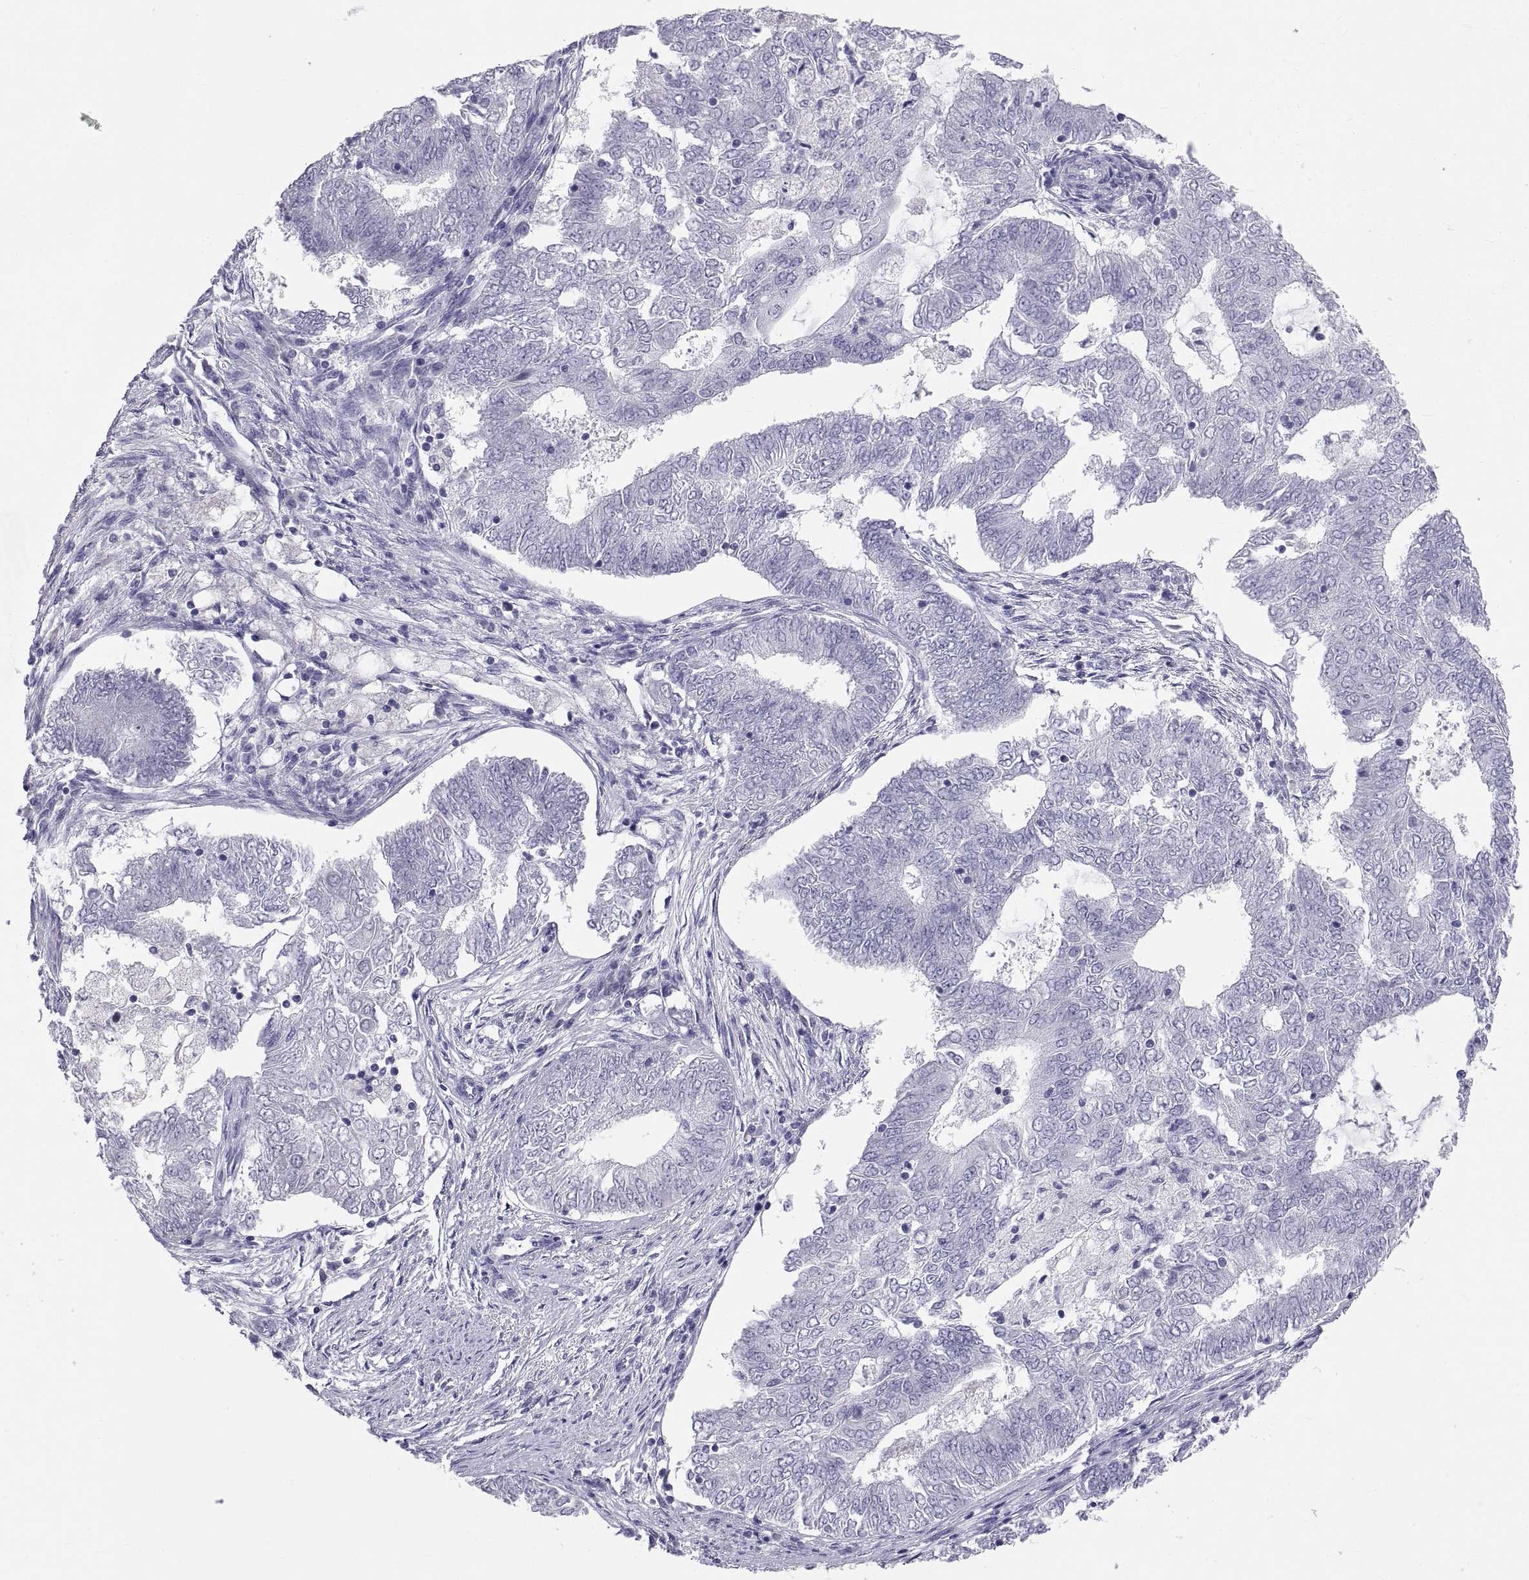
{"staining": {"intensity": "negative", "quantity": "none", "location": "none"}, "tissue": "endometrial cancer", "cell_type": "Tumor cells", "image_type": "cancer", "snomed": [{"axis": "morphology", "description": "Adenocarcinoma, NOS"}, {"axis": "topography", "description": "Endometrium"}], "caption": "The photomicrograph displays no significant expression in tumor cells of endometrial cancer (adenocarcinoma). (DAB IHC, high magnification).", "gene": "TEX13A", "patient": {"sex": "female", "age": 62}}